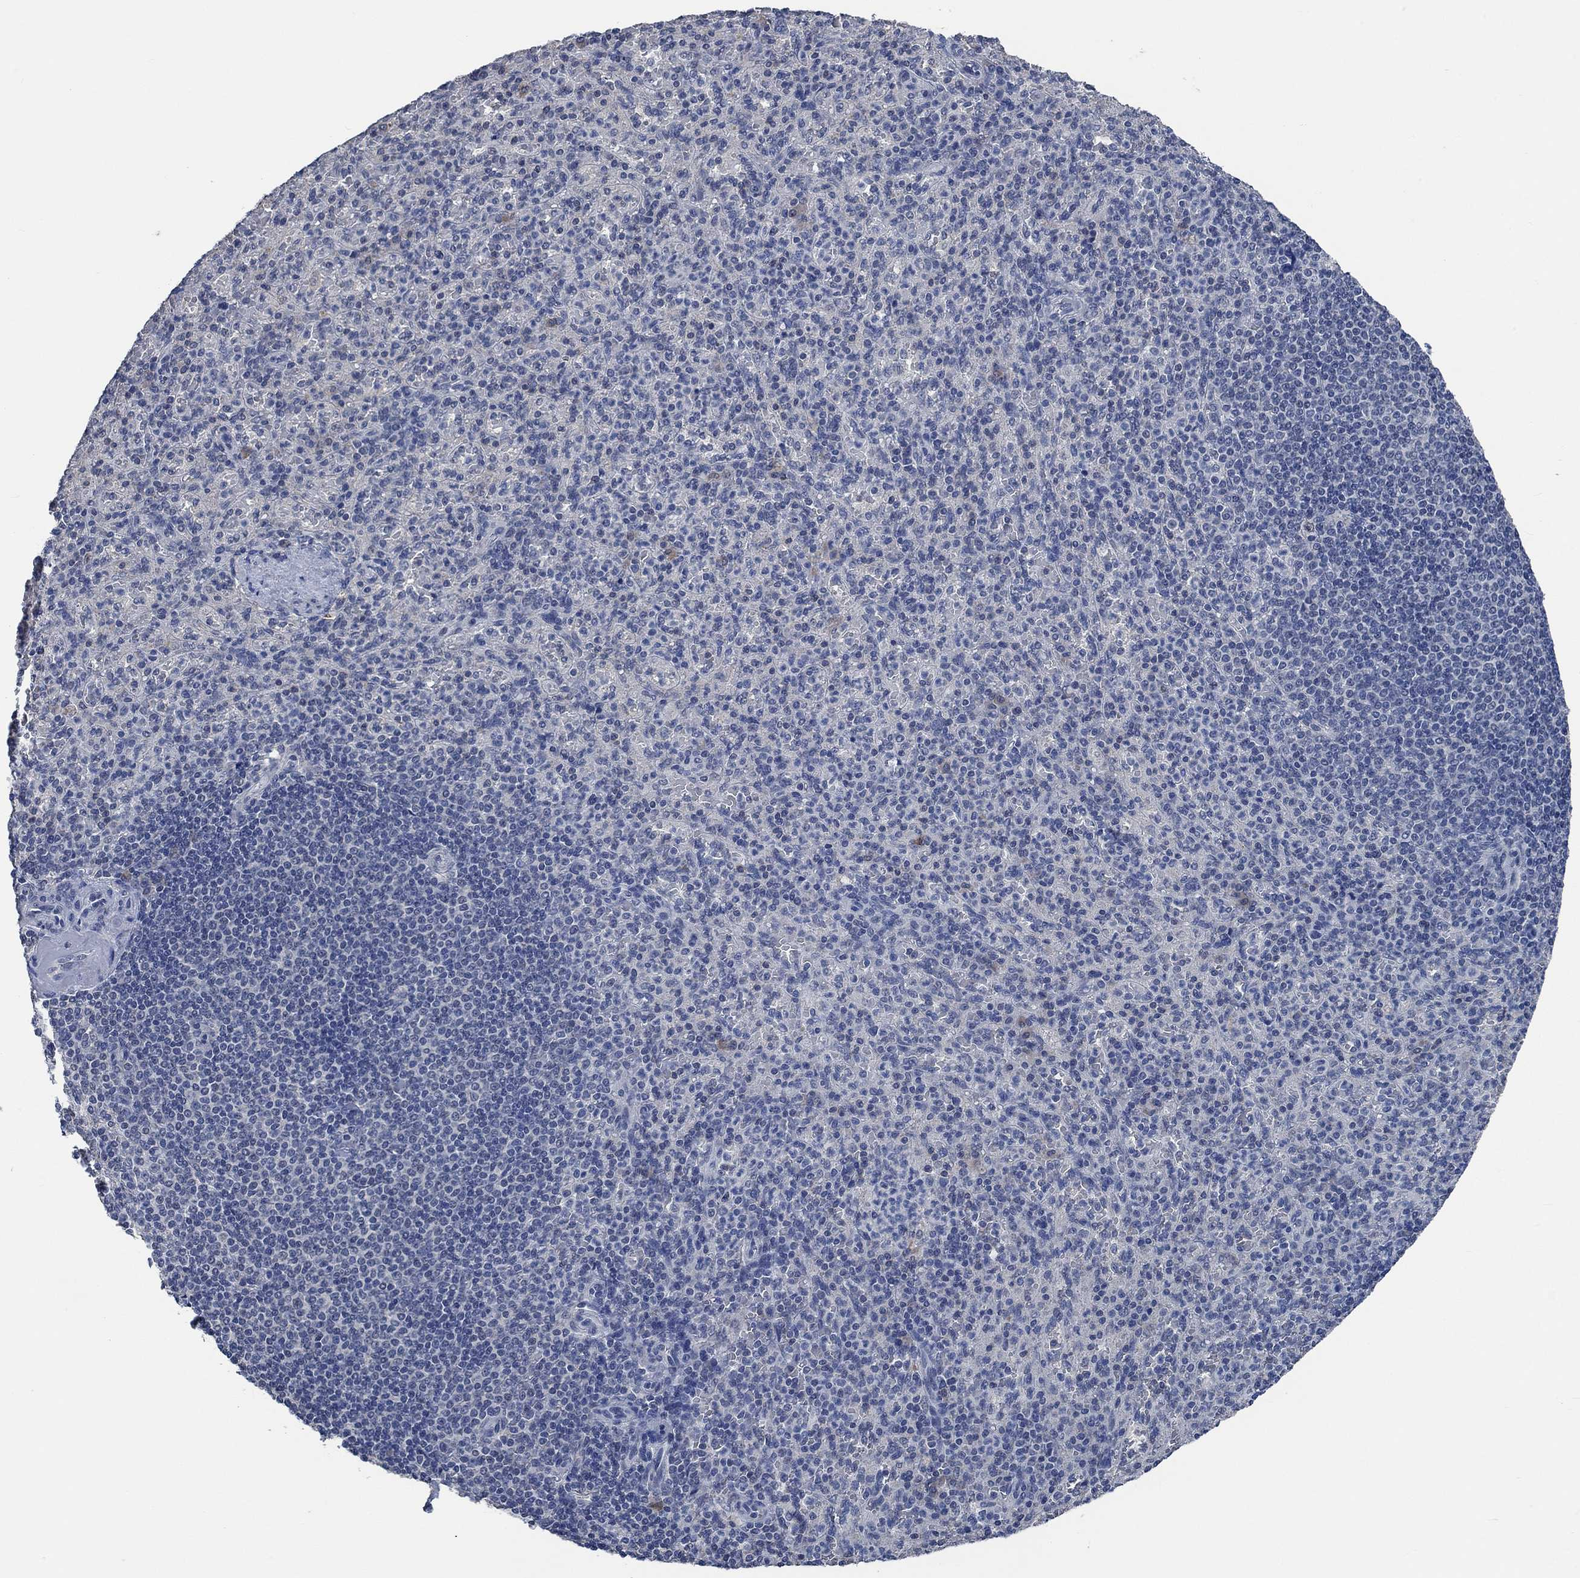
{"staining": {"intensity": "negative", "quantity": "none", "location": "none"}, "tissue": "spleen", "cell_type": "Cells in red pulp", "image_type": "normal", "snomed": [{"axis": "morphology", "description": "Normal tissue, NOS"}, {"axis": "topography", "description": "Spleen"}], "caption": "Spleen stained for a protein using immunohistochemistry shows no positivity cells in red pulp.", "gene": "OBSCN", "patient": {"sex": "female", "age": 74}}